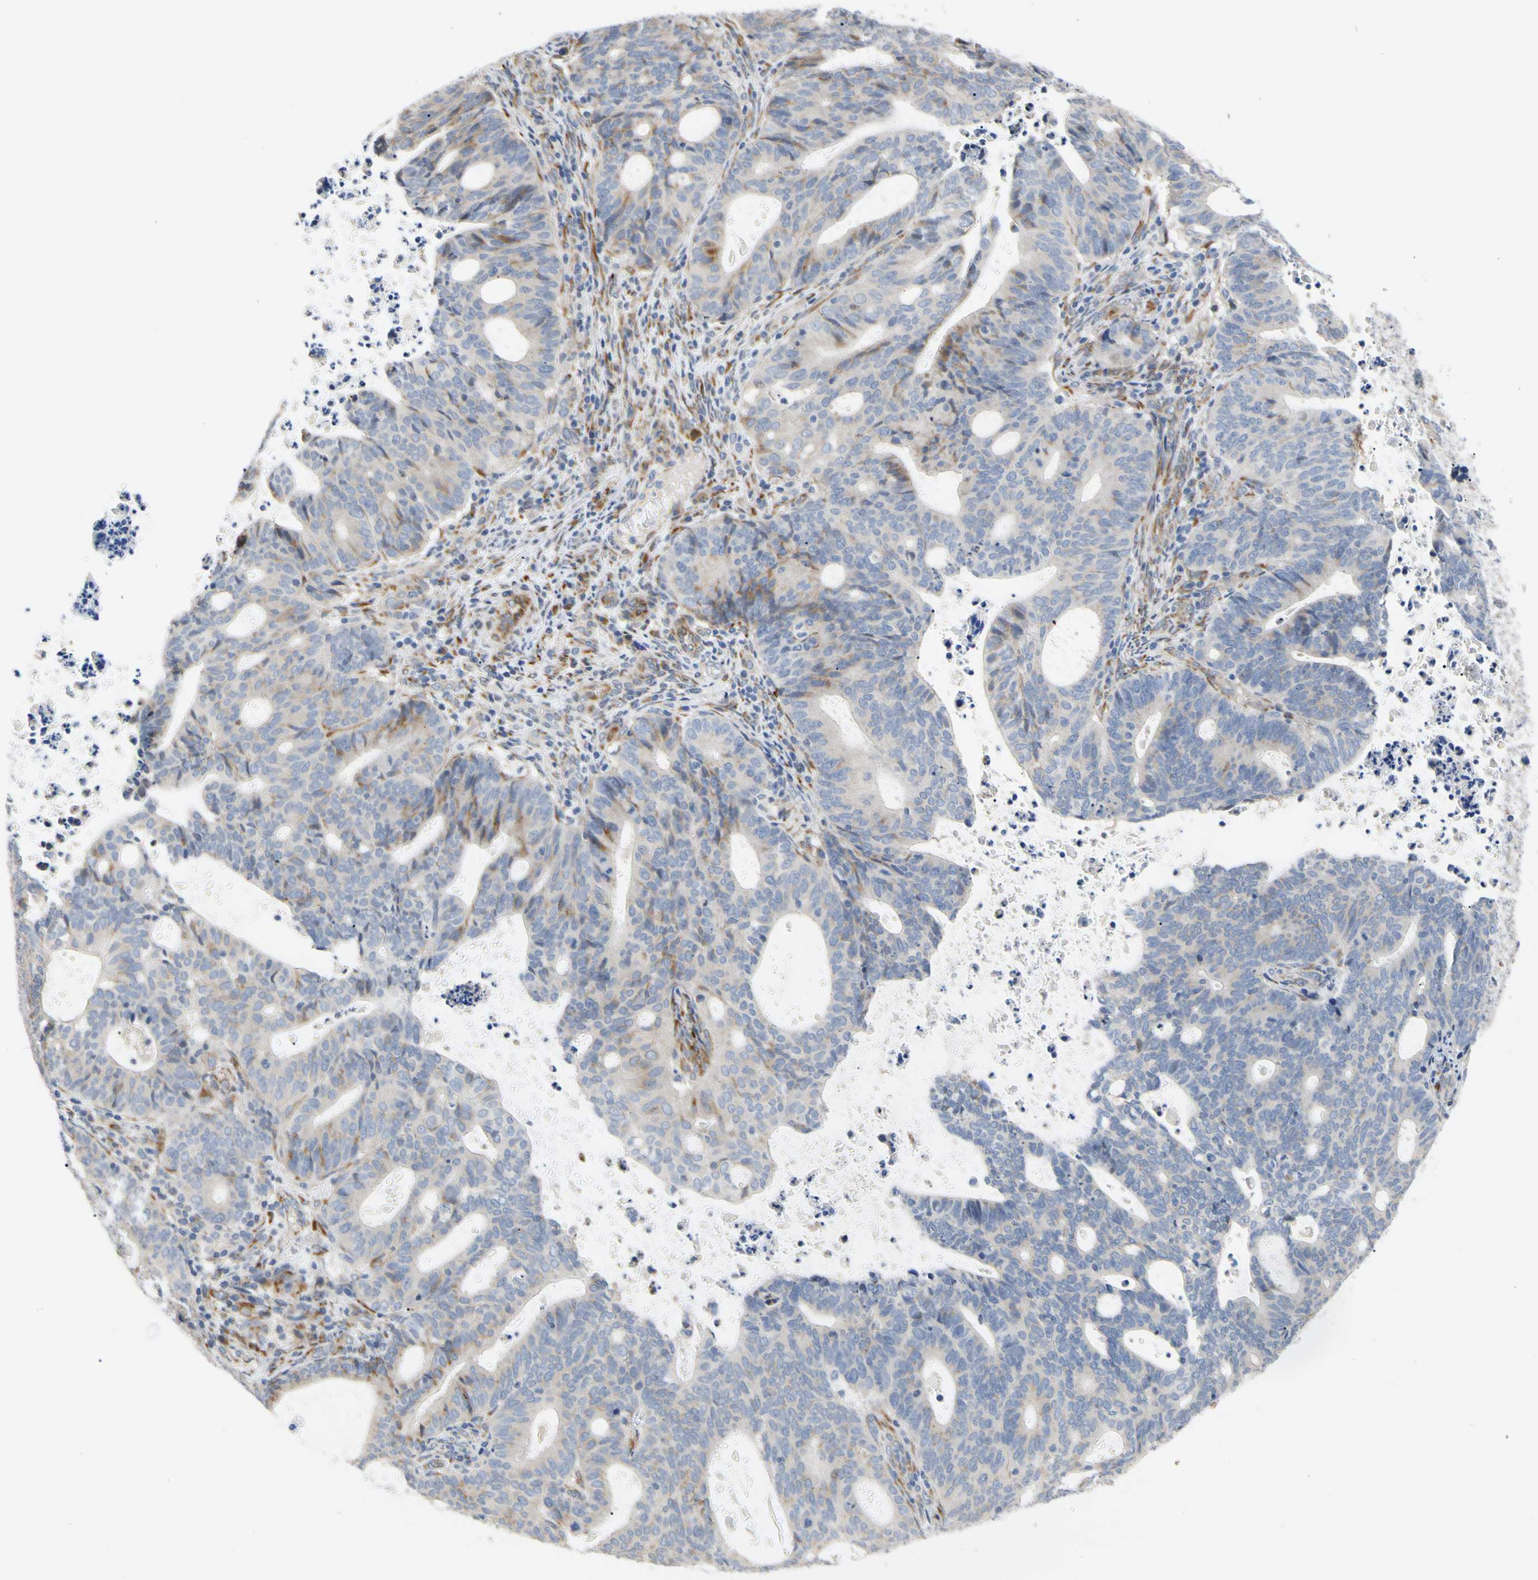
{"staining": {"intensity": "moderate", "quantity": "<25%", "location": "cytoplasmic/membranous"}, "tissue": "endometrial cancer", "cell_type": "Tumor cells", "image_type": "cancer", "snomed": [{"axis": "morphology", "description": "Adenocarcinoma, NOS"}, {"axis": "topography", "description": "Uterus"}], "caption": "Protein analysis of endometrial adenocarcinoma tissue demonstrates moderate cytoplasmic/membranous expression in about <25% of tumor cells.", "gene": "ZNF236", "patient": {"sex": "female", "age": 83}}